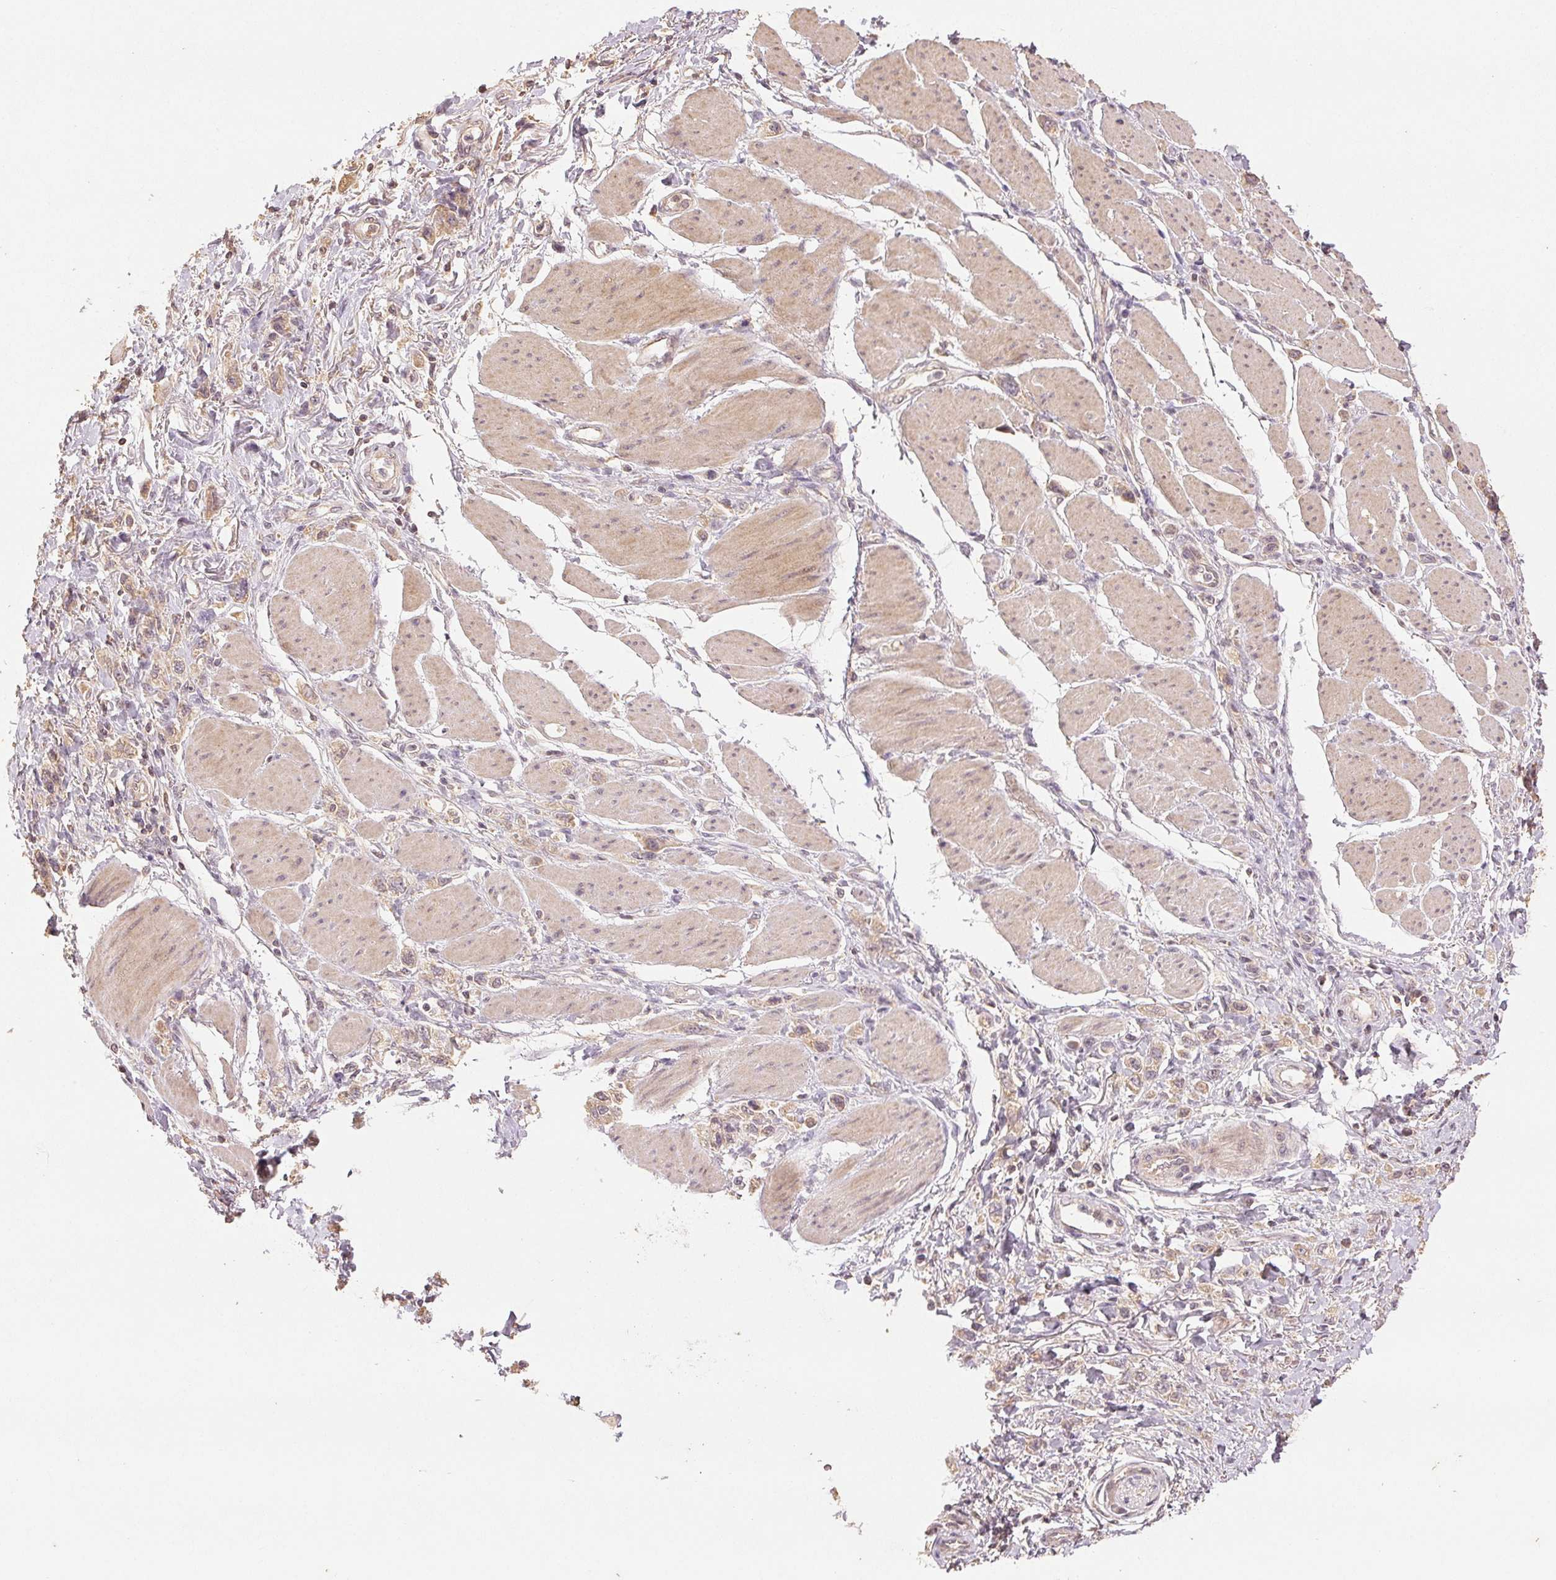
{"staining": {"intensity": "weak", "quantity": "<25%", "location": "cytoplasmic/membranous"}, "tissue": "stomach cancer", "cell_type": "Tumor cells", "image_type": "cancer", "snomed": [{"axis": "morphology", "description": "Adenocarcinoma, NOS"}, {"axis": "topography", "description": "Stomach"}], "caption": "Tumor cells are negative for brown protein staining in stomach cancer.", "gene": "COX14", "patient": {"sex": "female", "age": 65}}